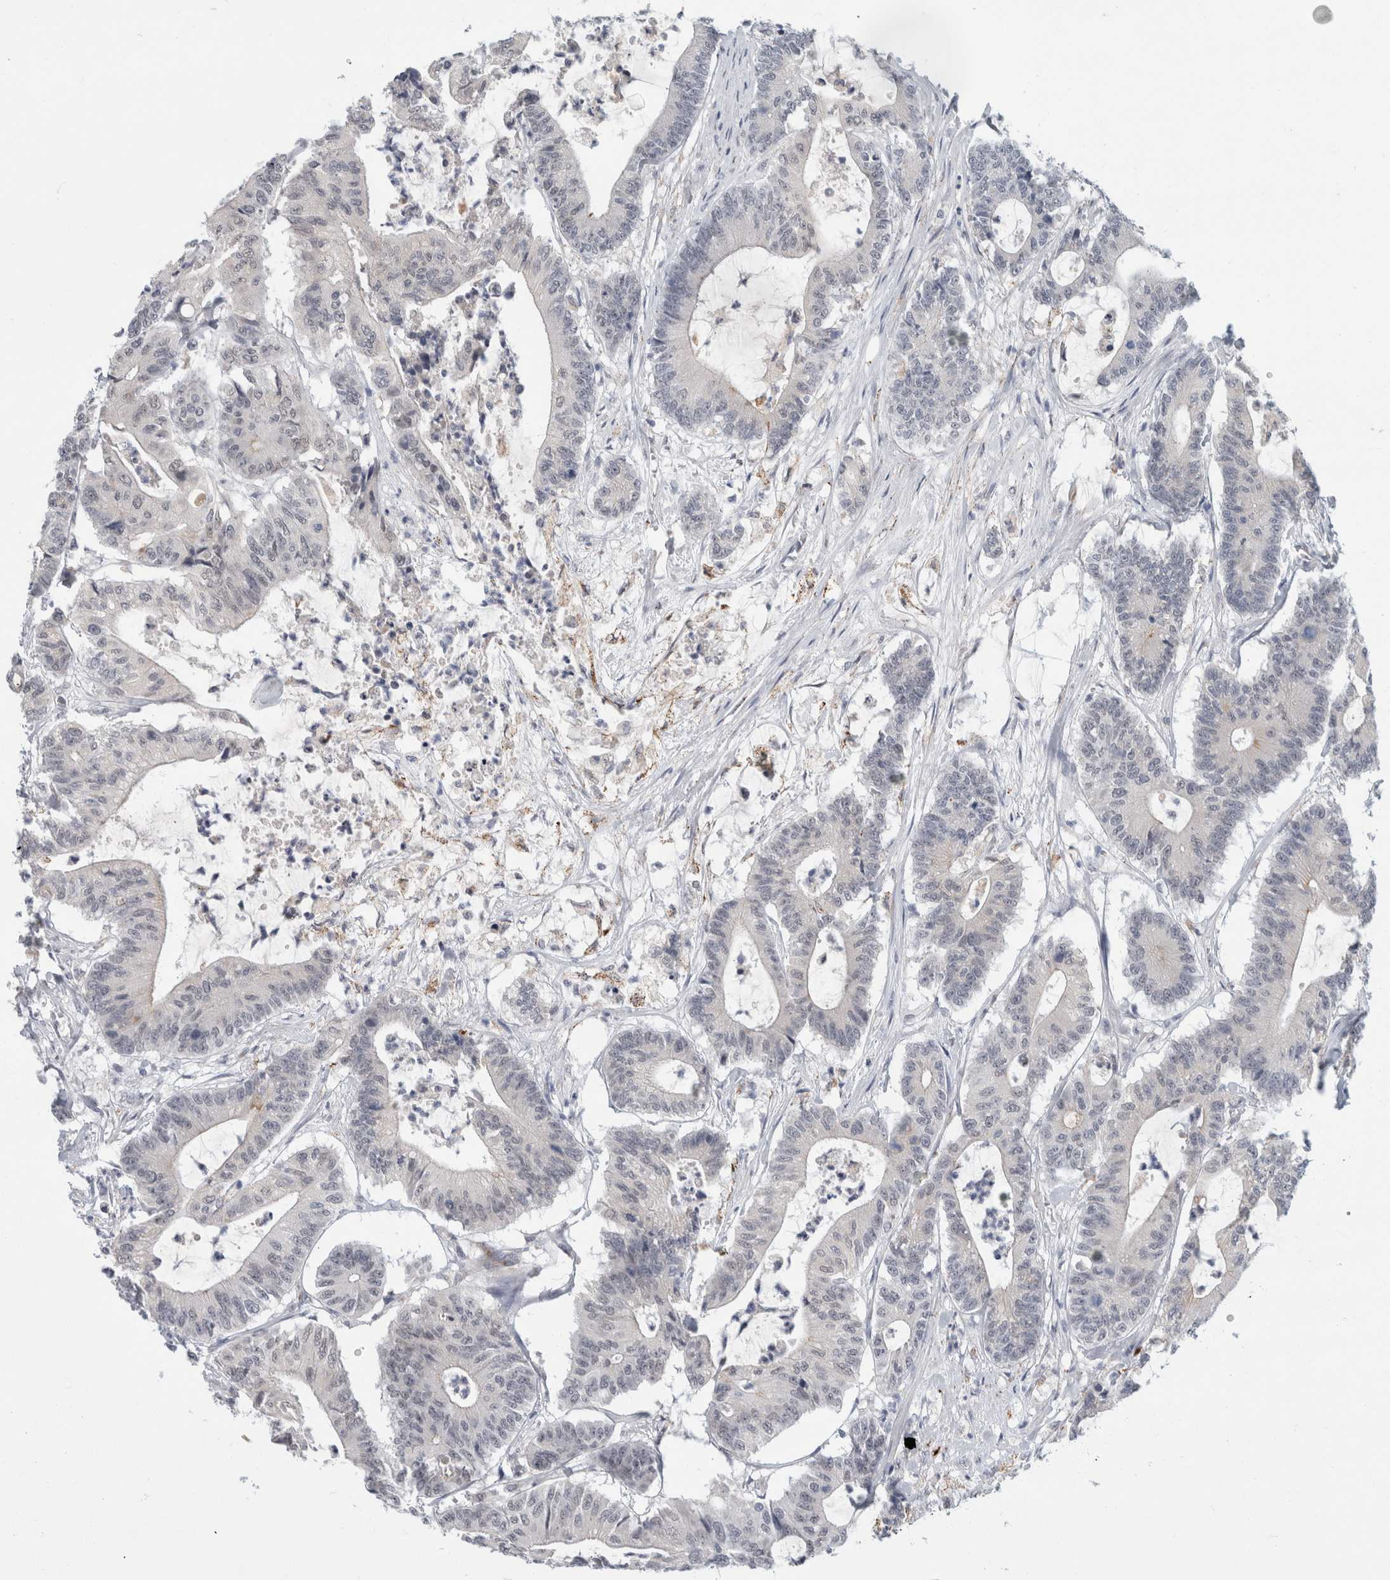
{"staining": {"intensity": "negative", "quantity": "none", "location": "none"}, "tissue": "colorectal cancer", "cell_type": "Tumor cells", "image_type": "cancer", "snomed": [{"axis": "morphology", "description": "Adenocarcinoma, NOS"}, {"axis": "topography", "description": "Colon"}], "caption": "An immunohistochemistry histopathology image of colorectal adenocarcinoma is shown. There is no staining in tumor cells of colorectal adenocarcinoma. (Immunohistochemistry (ihc), brightfield microscopy, high magnification).", "gene": "NIPA1", "patient": {"sex": "female", "age": 84}}